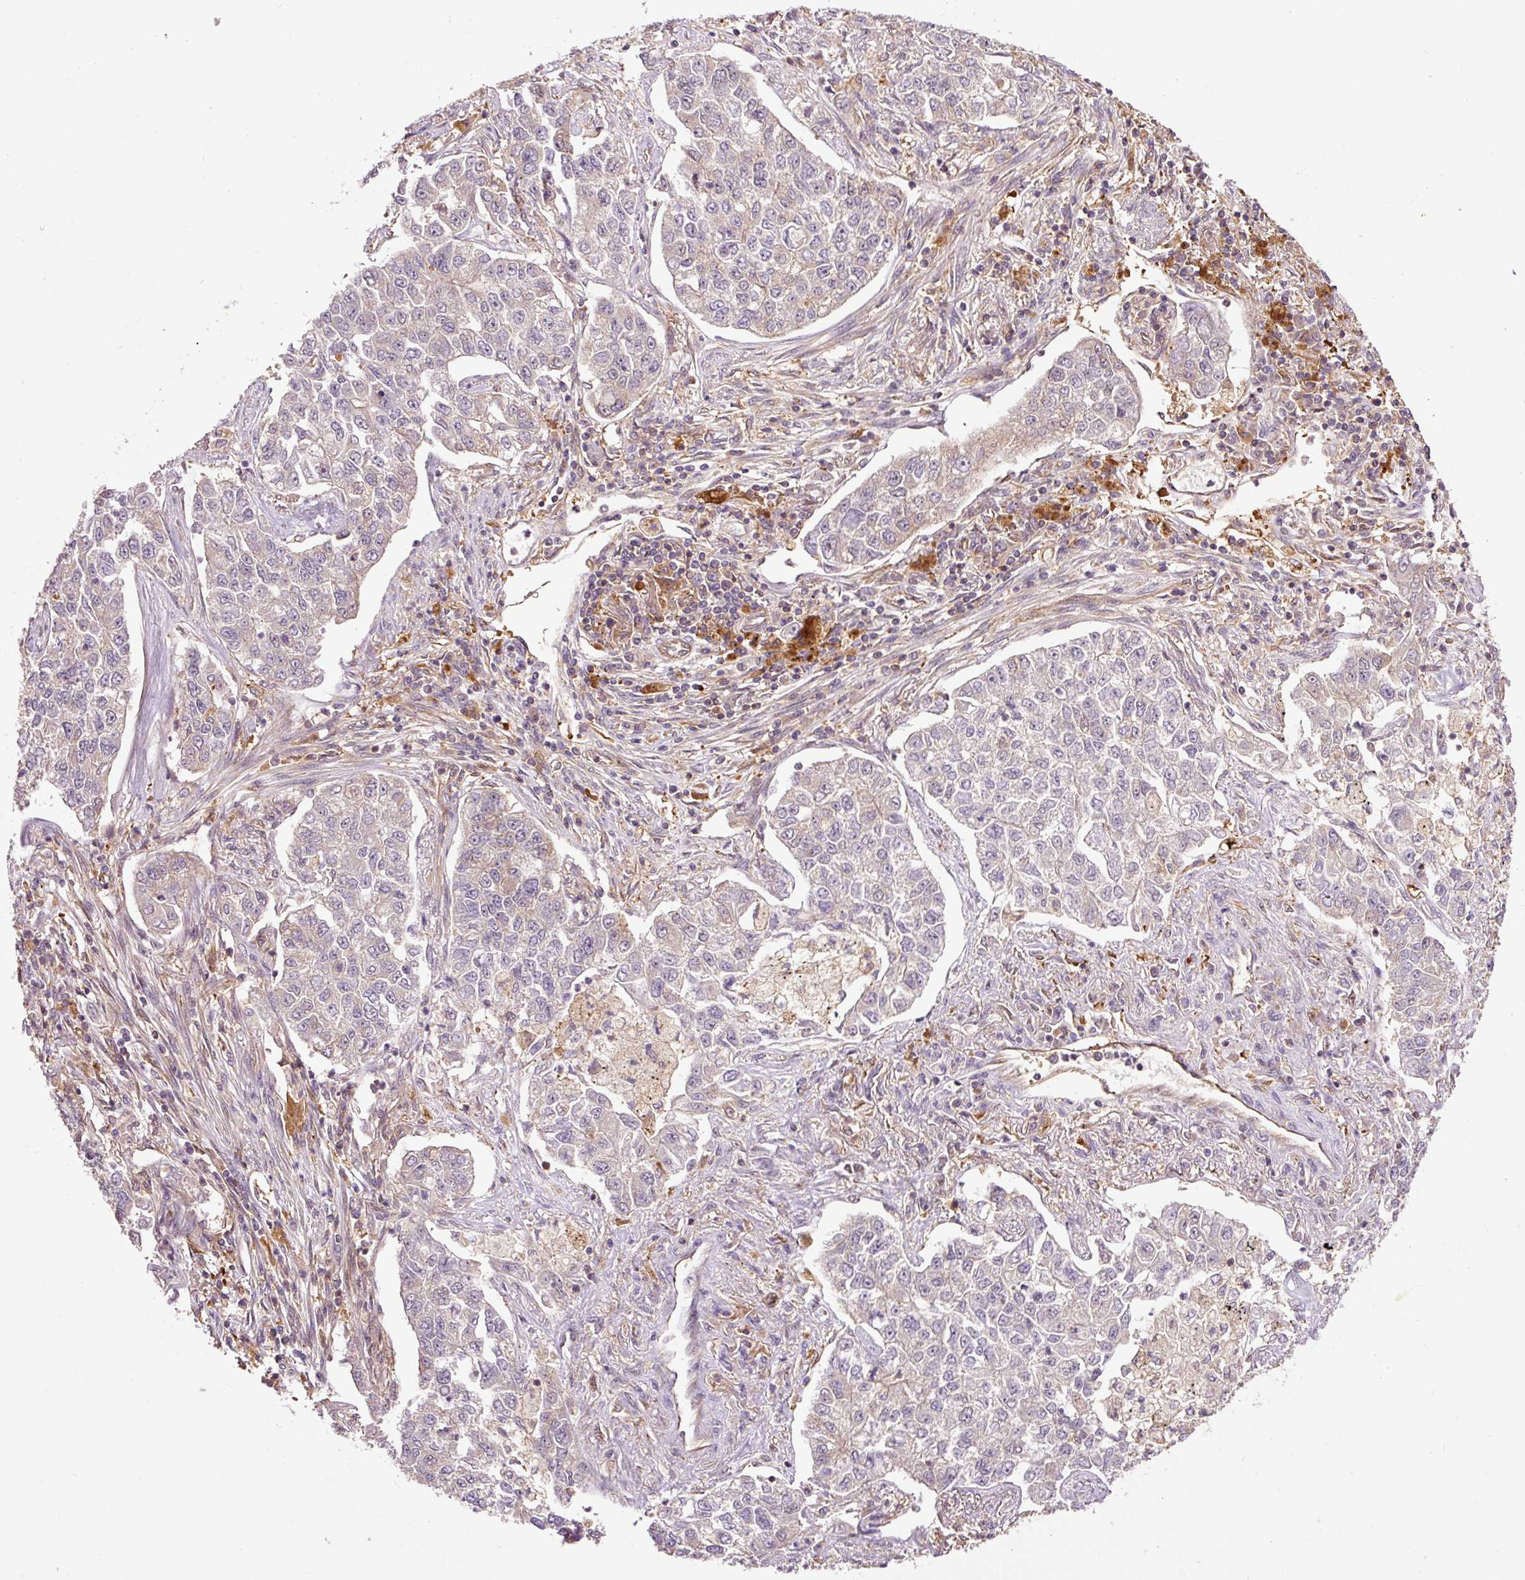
{"staining": {"intensity": "weak", "quantity": "<25%", "location": "cytoplasmic/membranous"}, "tissue": "lung cancer", "cell_type": "Tumor cells", "image_type": "cancer", "snomed": [{"axis": "morphology", "description": "Adenocarcinoma, NOS"}, {"axis": "topography", "description": "Lung"}], "caption": "Immunohistochemical staining of adenocarcinoma (lung) exhibits no significant staining in tumor cells.", "gene": "PCK2", "patient": {"sex": "male", "age": 49}}